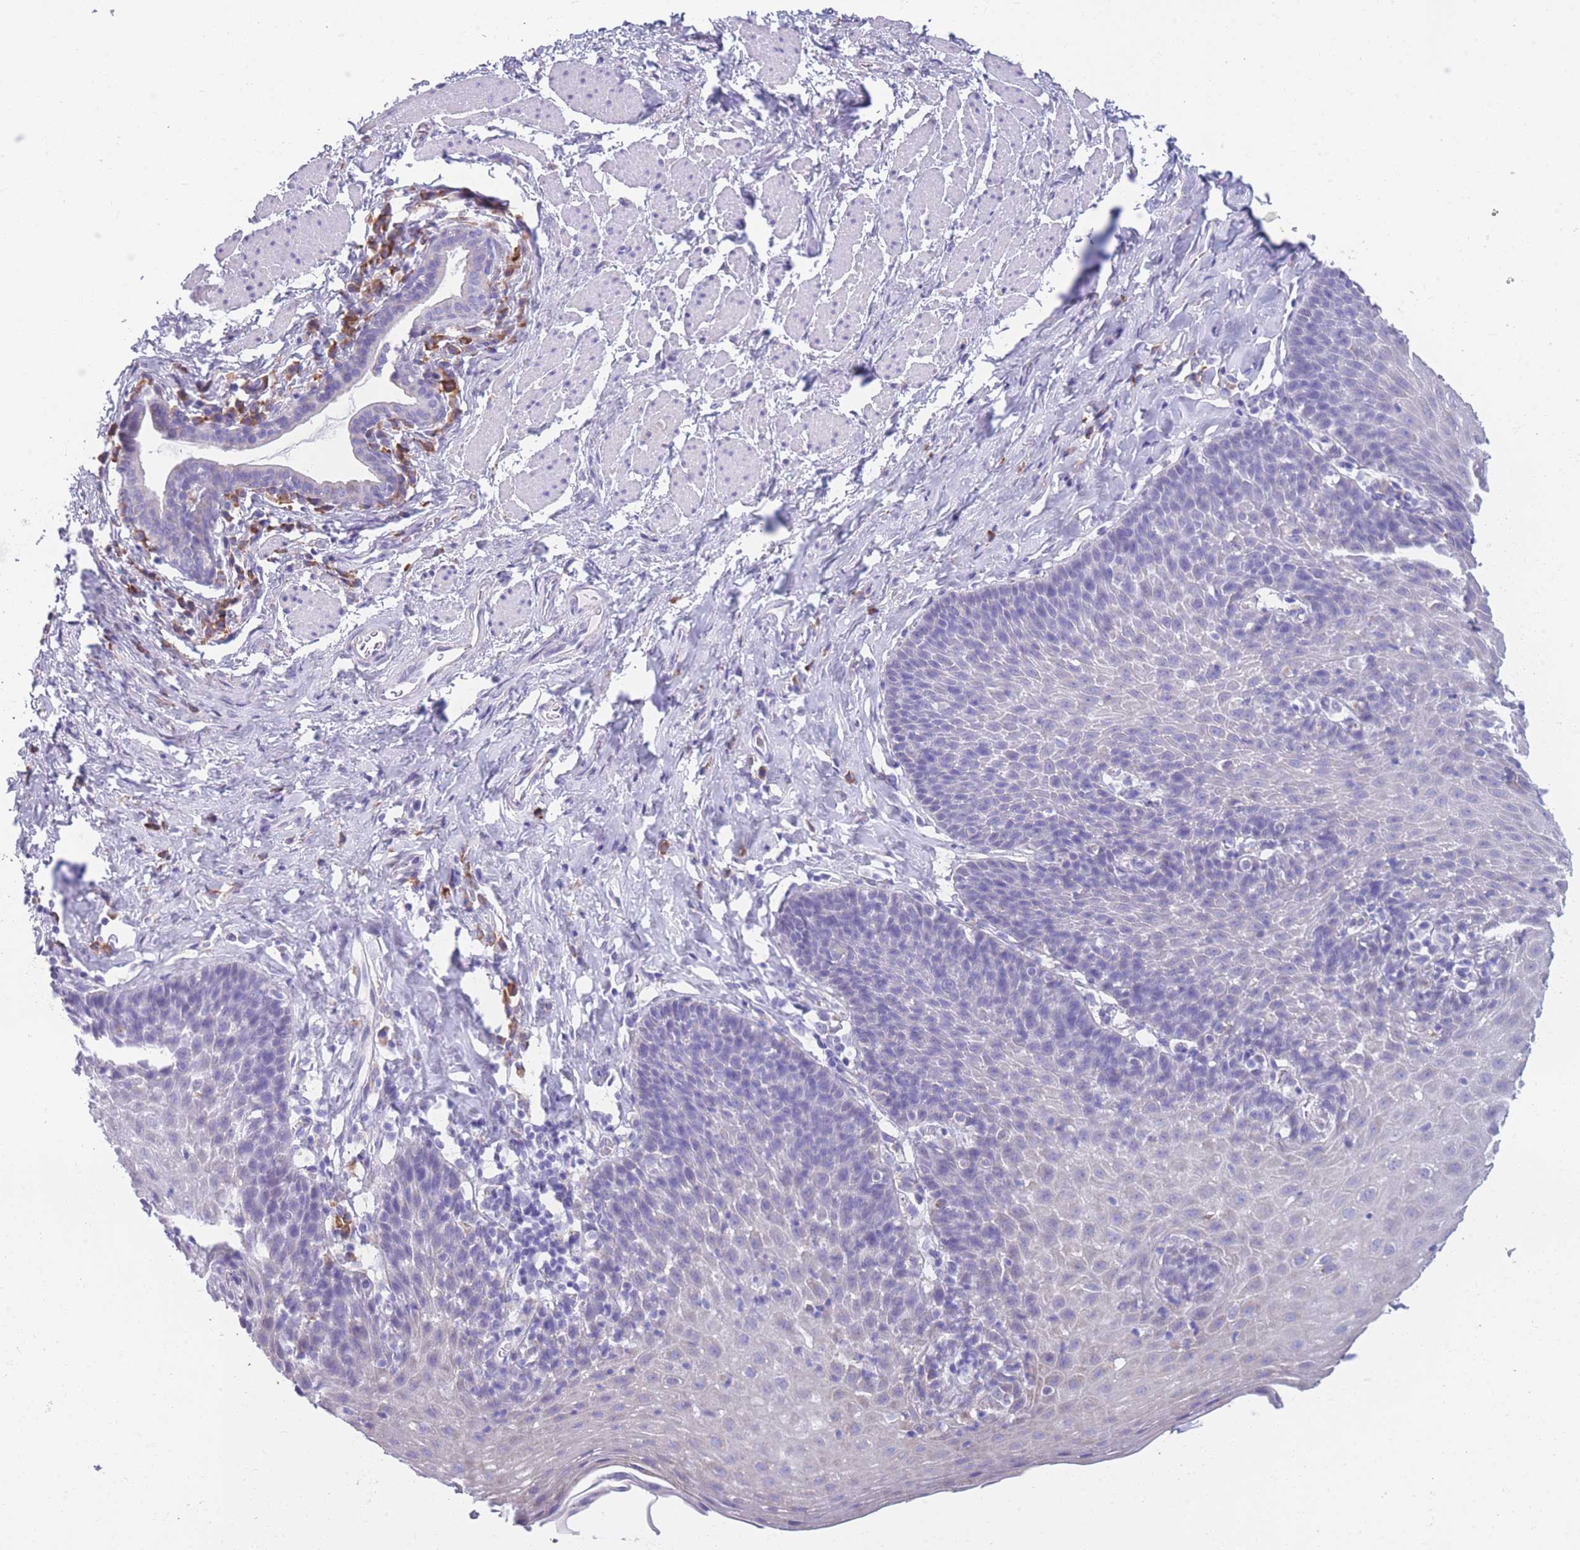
{"staining": {"intensity": "negative", "quantity": "none", "location": "none"}, "tissue": "esophagus", "cell_type": "Squamous epithelial cells", "image_type": "normal", "snomed": [{"axis": "morphology", "description": "Normal tissue, NOS"}, {"axis": "topography", "description": "Esophagus"}], "caption": "The image reveals no significant positivity in squamous epithelial cells of esophagus. (DAB (3,3'-diaminobenzidine) immunohistochemistry with hematoxylin counter stain).", "gene": "XKR8", "patient": {"sex": "female", "age": 61}}